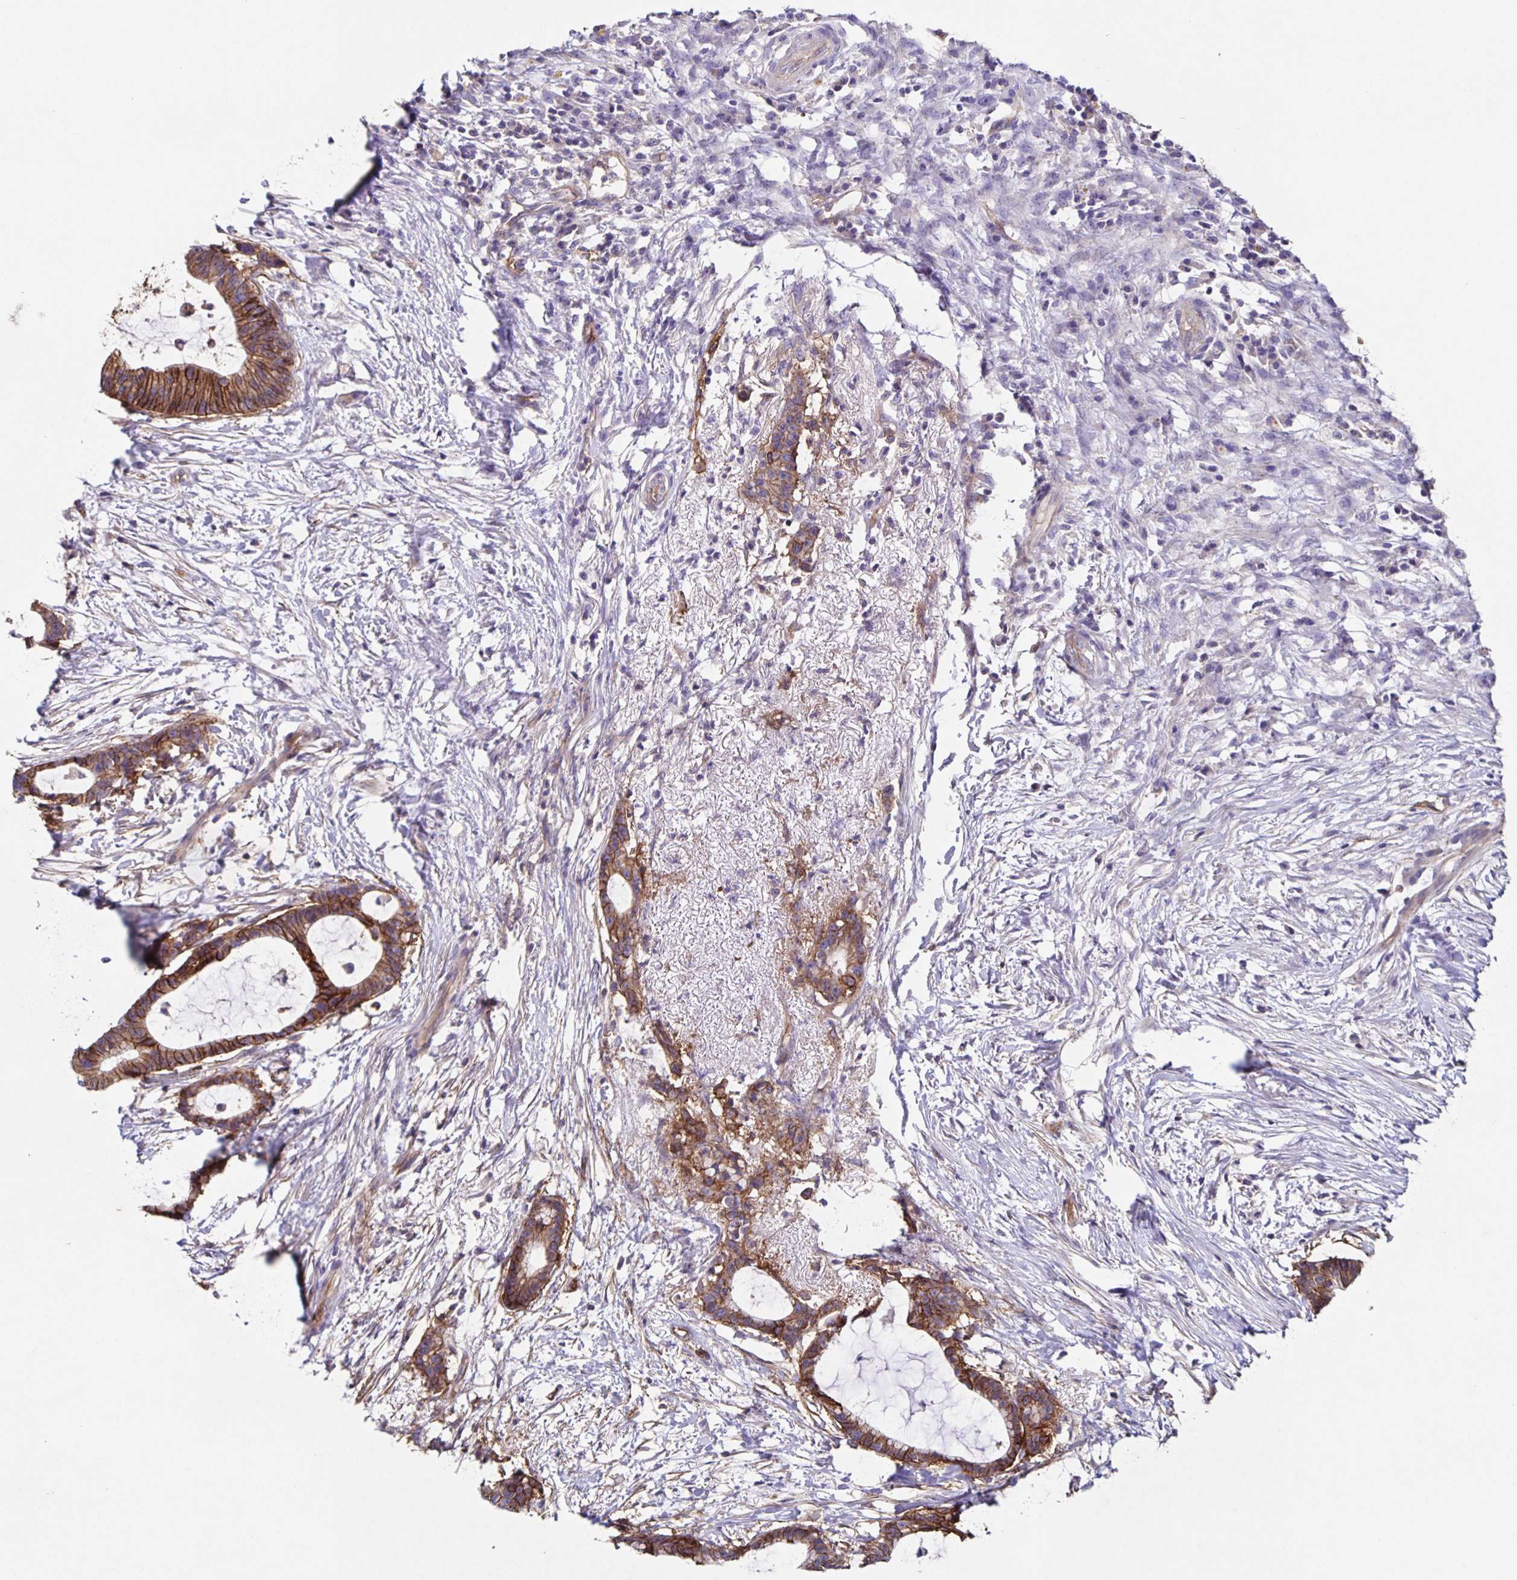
{"staining": {"intensity": "strong", "quantity": ">75%", "location": "cytoplasmic/membranous"}, "tissue": "colorectal cancer", "cell_type": "Tumor cells", "image_type": "cancer", "snomed": [{"axis": "morphology", "description": "Adenocarcinoma, NOS"}, {"axis": "topography", "description": "Colon"}], "caption": "There is high levels of strong cytoplasmic/membranous positivity in tumor cells of colorectal cancer, as demonstrated by immunohistochemical staining (brown color).", "gene": "ITGA2", "patient": {"sex": "female", "age": 78}}